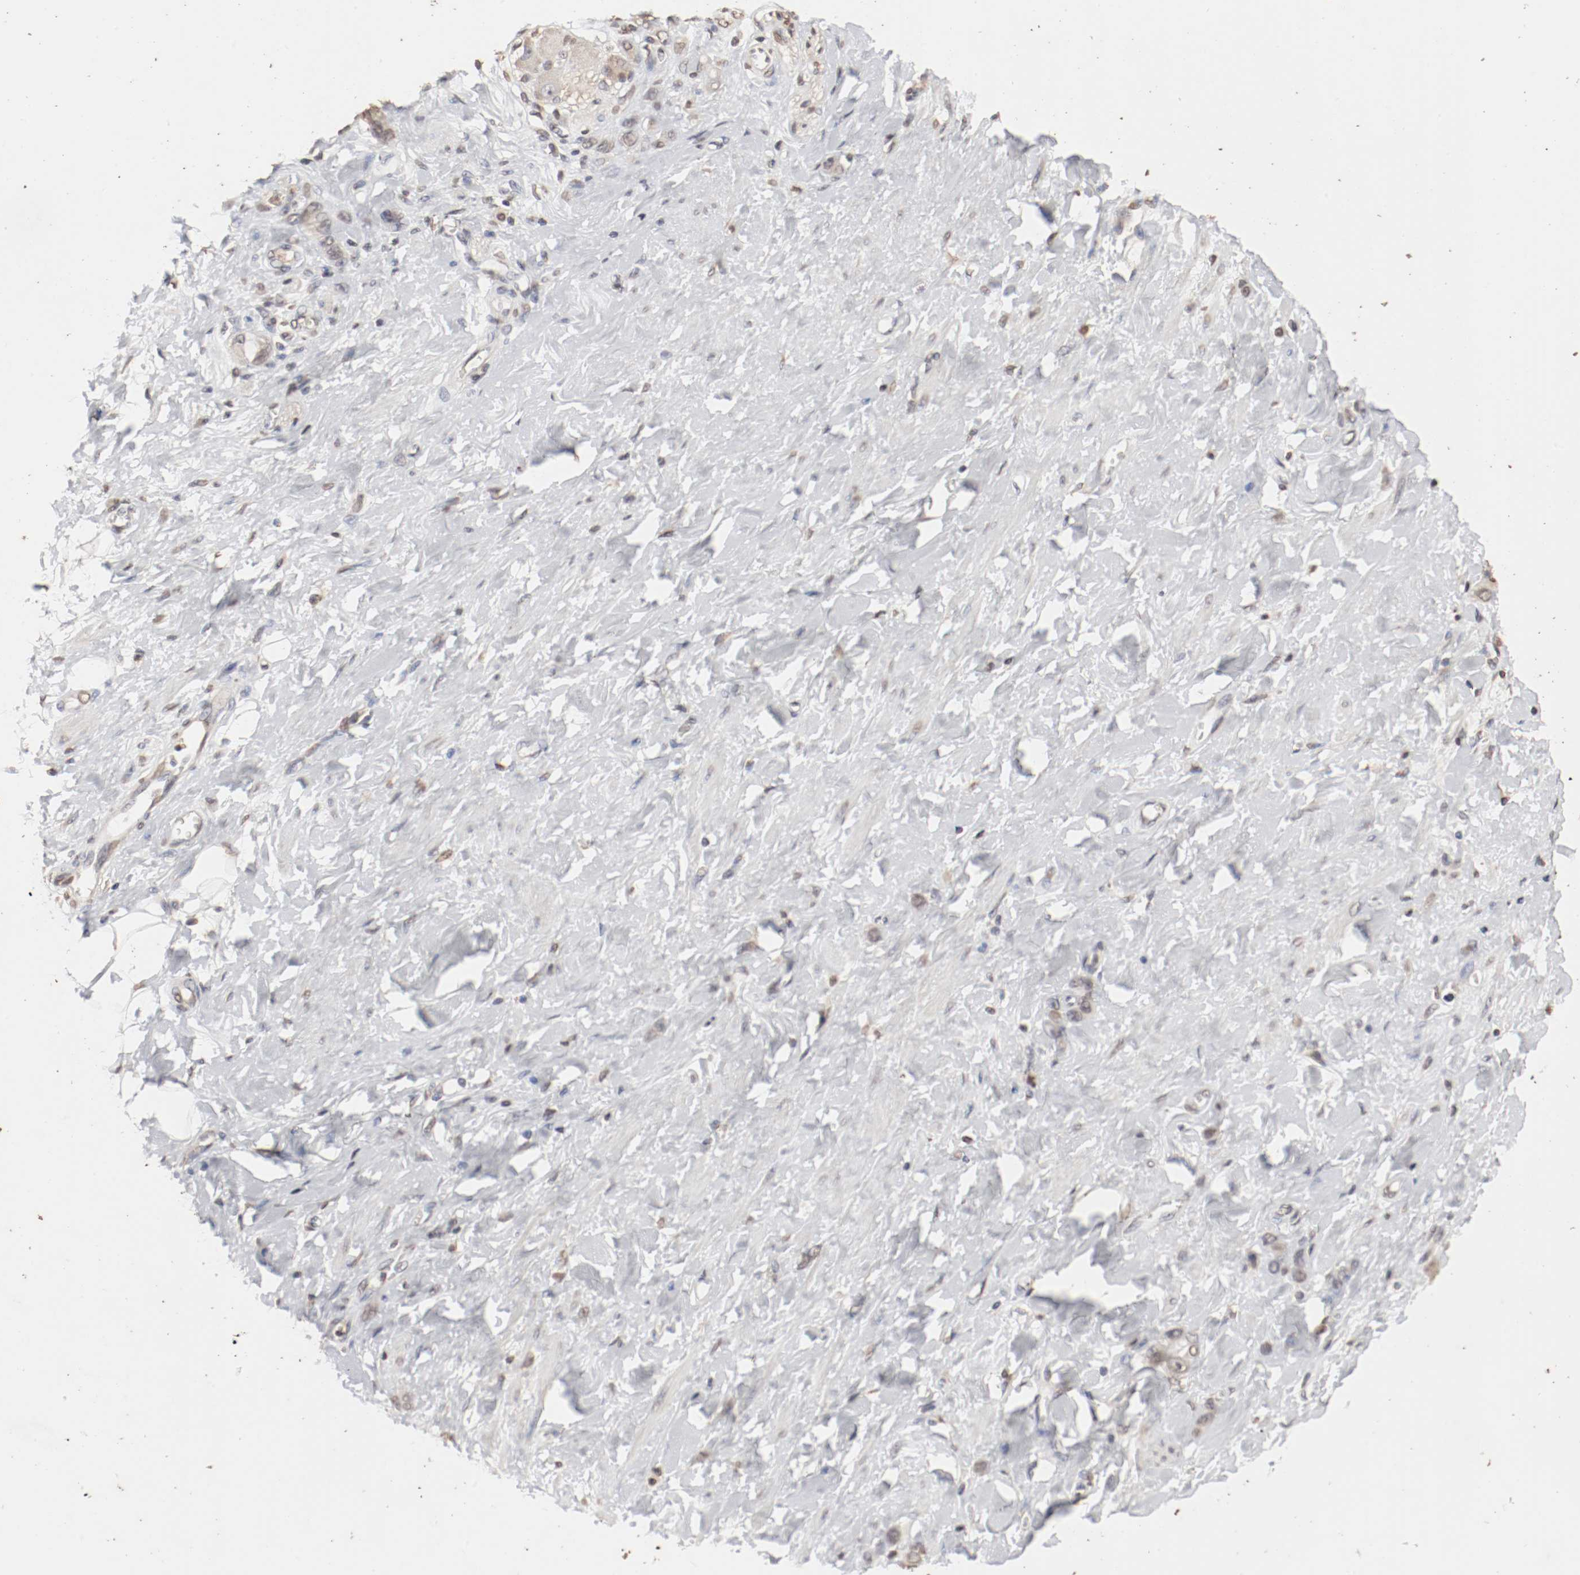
{"staining": {"intensity": "weak", "quantity": "25%-75%", "location": "cytoplasmic/membranous,nuclear"}, "tissue": "stomach cancer", "cell_type": "Tumor cells", "image_type": "cancer", "snomed": [{"axis": "morphology", "description": "Adenocarcinoma, NOS"}, {"axis": "topography", "description": "Stomach"}], "caption": "Stomach adenocarcinoma was stained to show a protein in brown. There is low levels of weak cytoplasmic/membranous and nuclear expression in approximately 25%-75% of tumor cells. The staining is performed using DAB (3,3'-diaminobenzidine) brown chromogen to label protein expression. The nuclei are counter-stained blue using hematoxylin.", "gene": "WASL", "patient": {"sex": "male", "age": 82}}